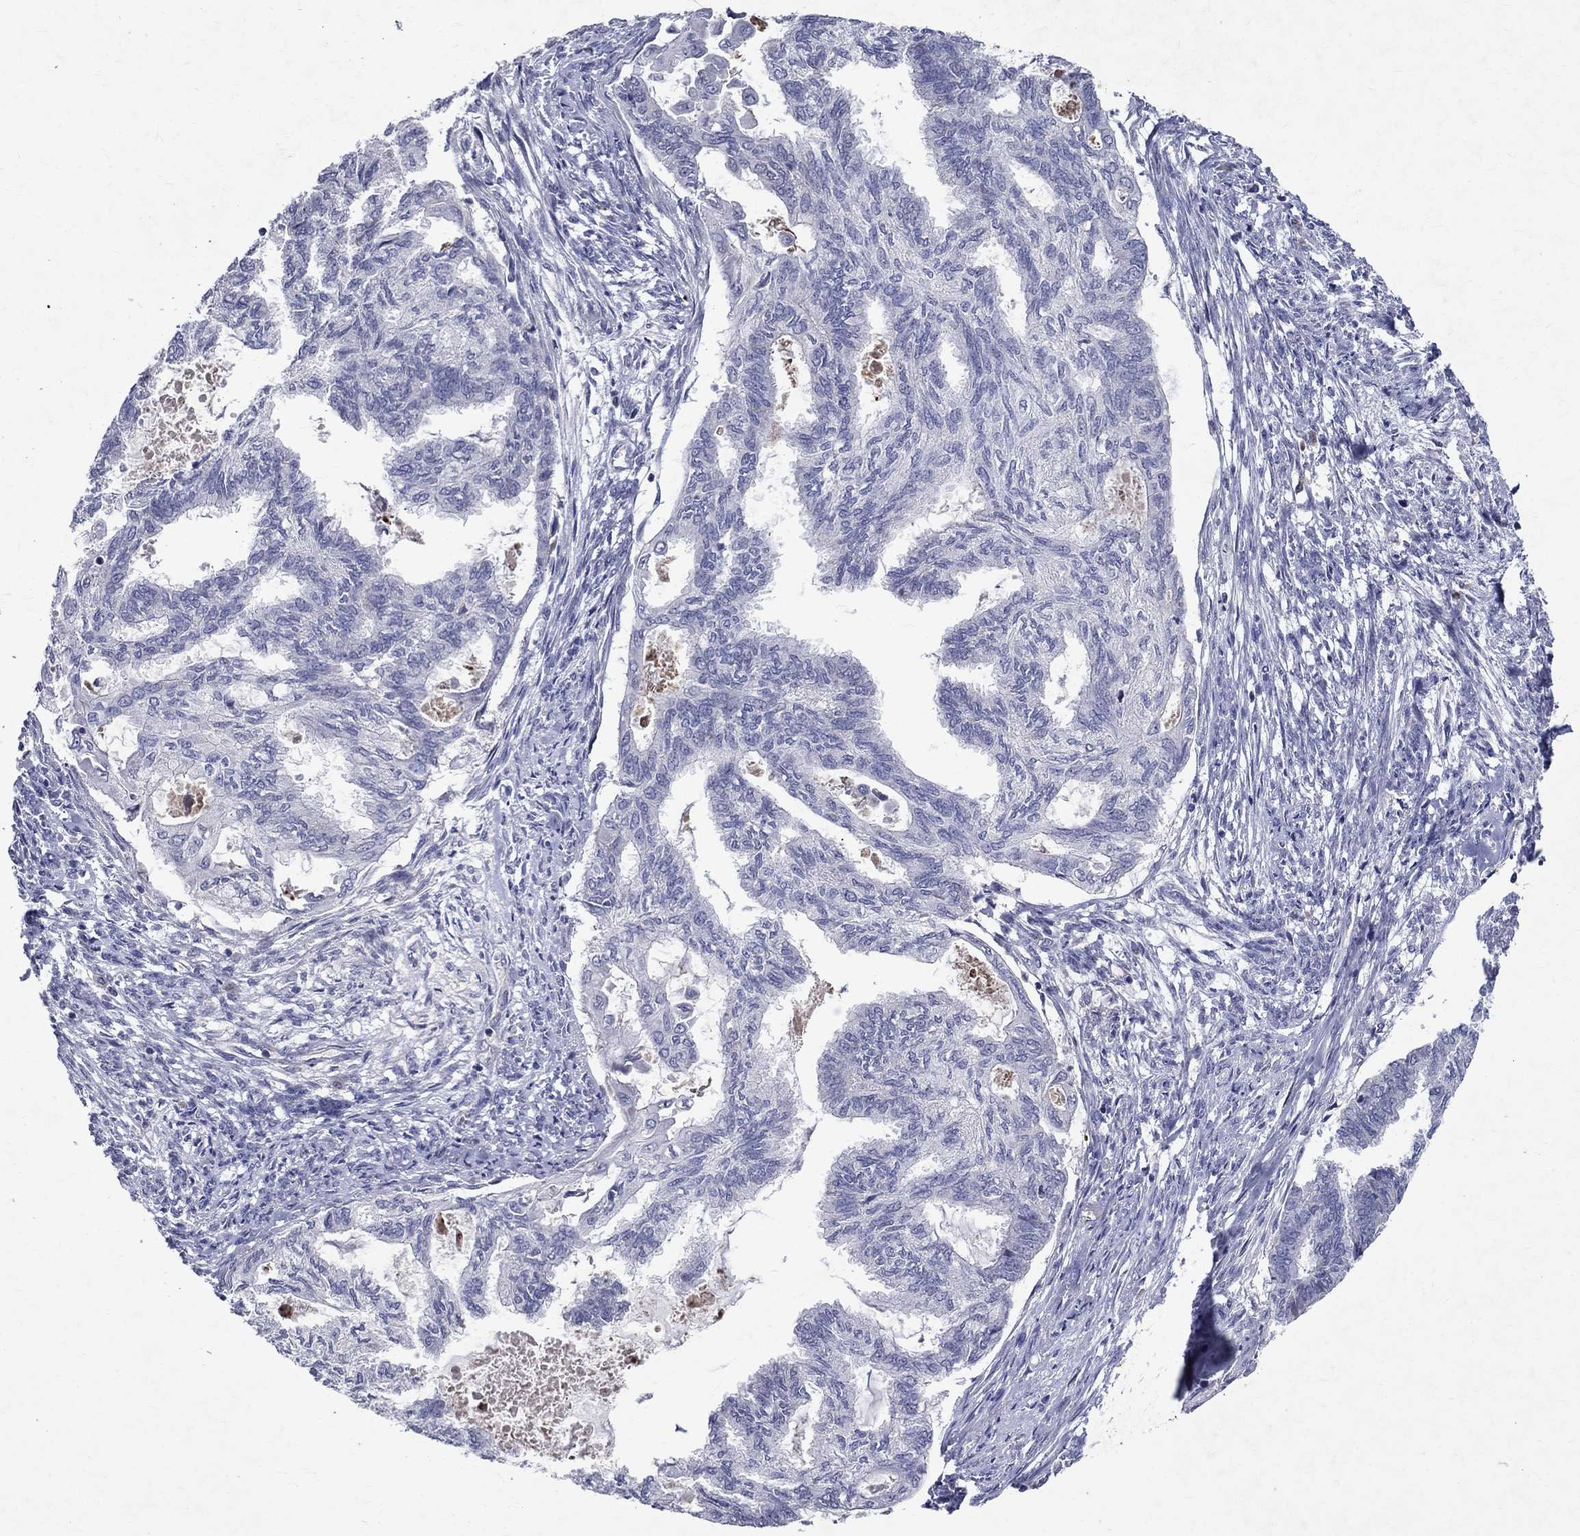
{"staining": {"intensity": "negative", "quantity": "none", "location": "none"}, "tissue": "endometrial cancer", "cell_type": "Tumor cells", "image_type": "cancer", "snomed": [{"axis": "morphology", "description": "Adenocarcinoma, NOS"}, {"axis": "topography", "description": "Endometrium"}], "caption": "An IHC histopathology image of endometrial cancer (adenocarcinoma) is shown. There is no staining in tumor cells of endometrial cancer (adenocarcinoma). The staining was performed using DAB (3,3'-diaminobenzidine) to visualize the protein expression in brown, while the nuclei were stained in blue with hematoxylin (Magnification: 20x).", "gene": "SLC4A10", "patient": {"sex": "female", "age": 86}}